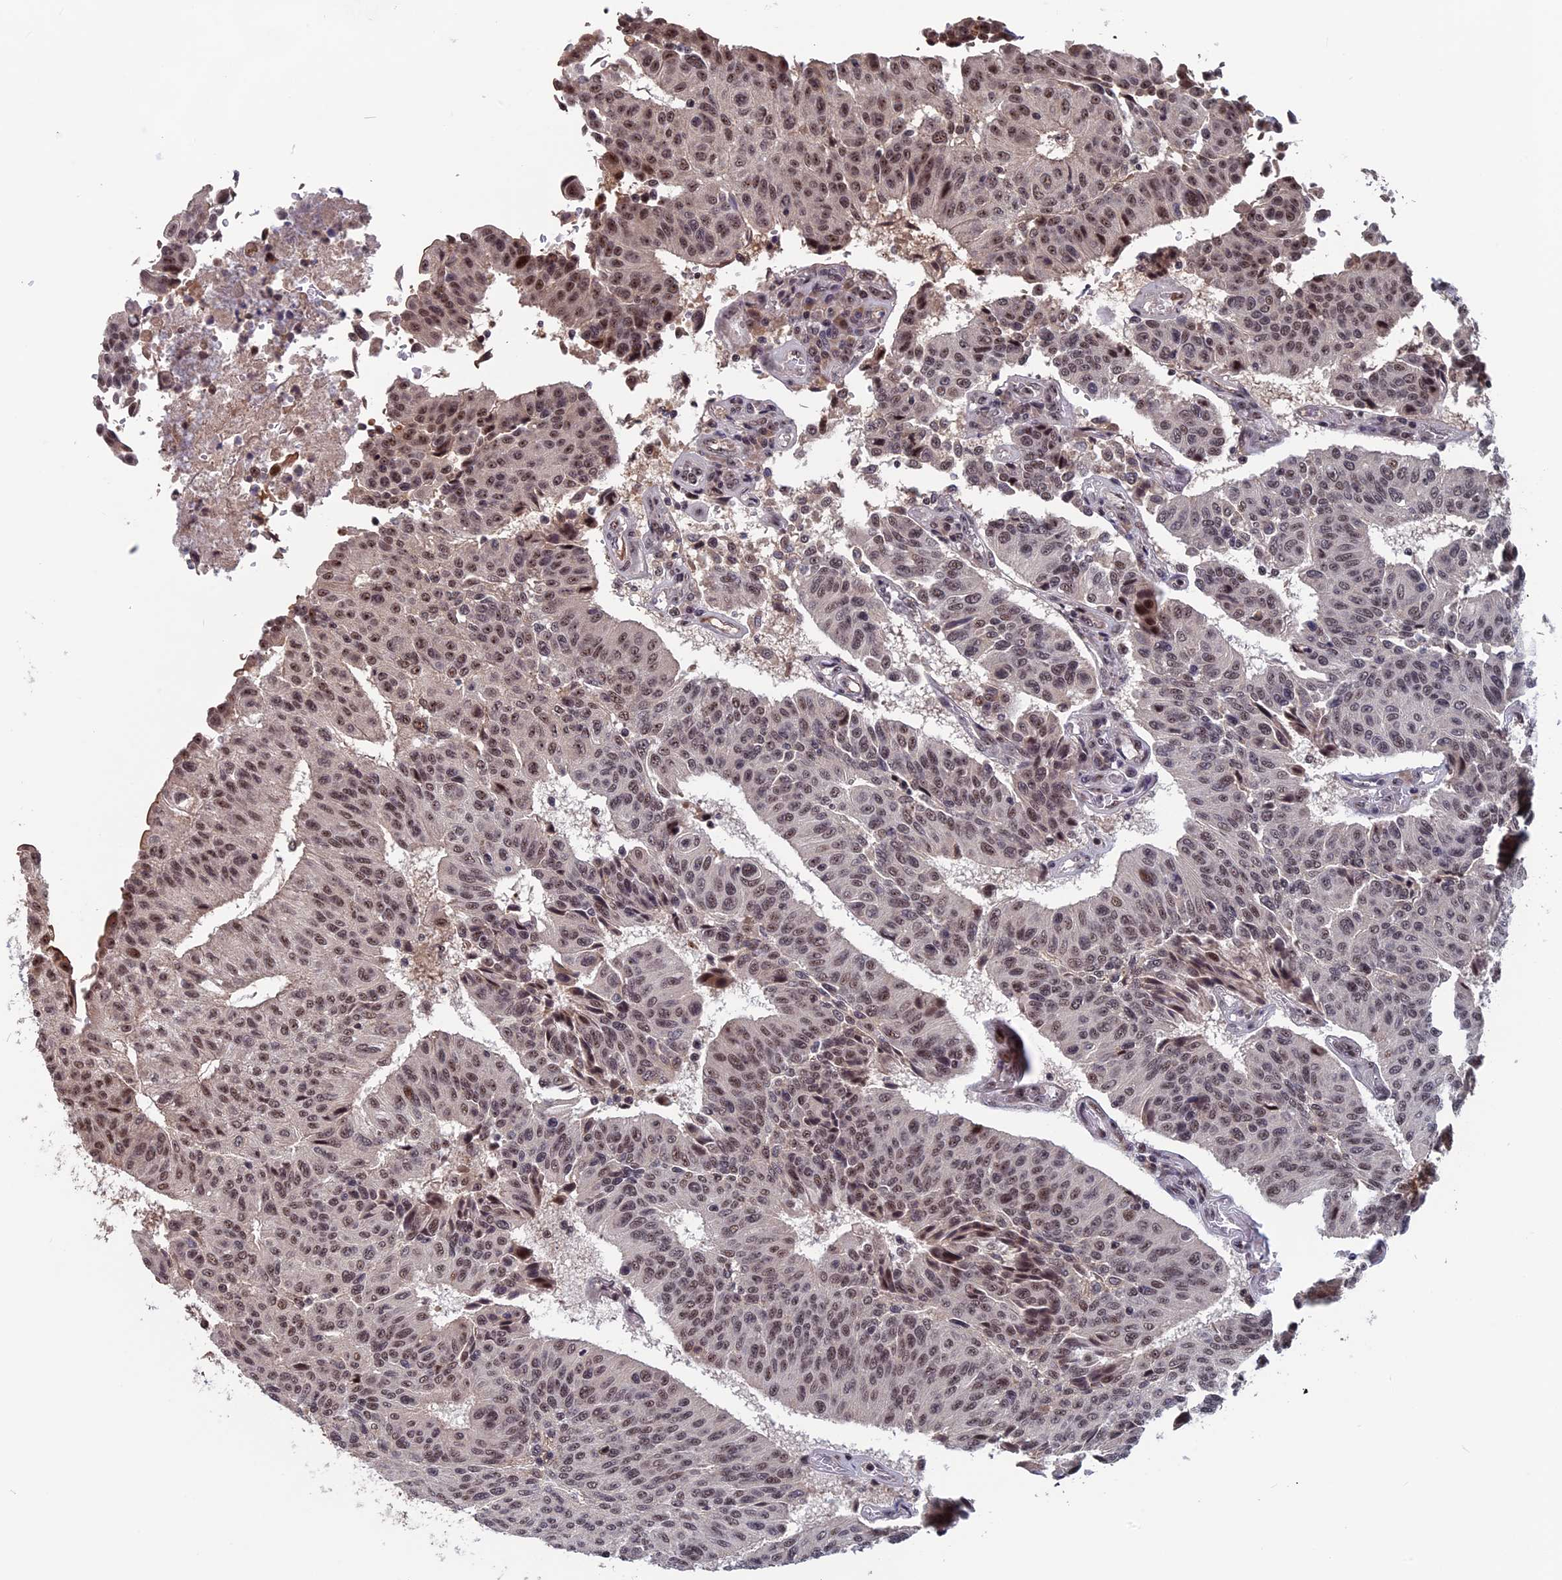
{"staining": {"intensity": "moderate", "quantity": "25%-75%", "location": "nuclear"}, "tissue": "urothelial cancer", "cell_type": "Tumor cells", "image_type": "cancer", "snomed": [{"axis": "morphology", "description": "Urothelial carcinoma, High grade"}, {"axis": "topography", "description": "Urinary bladder"}], "caption": "Protein analysis of urothelial cancer tissue displays moderate nuclear positivity in about 25%-75% of tumor cells.", "gene": "CACTIN", "patient": {"sex": "male", "age": 66}}